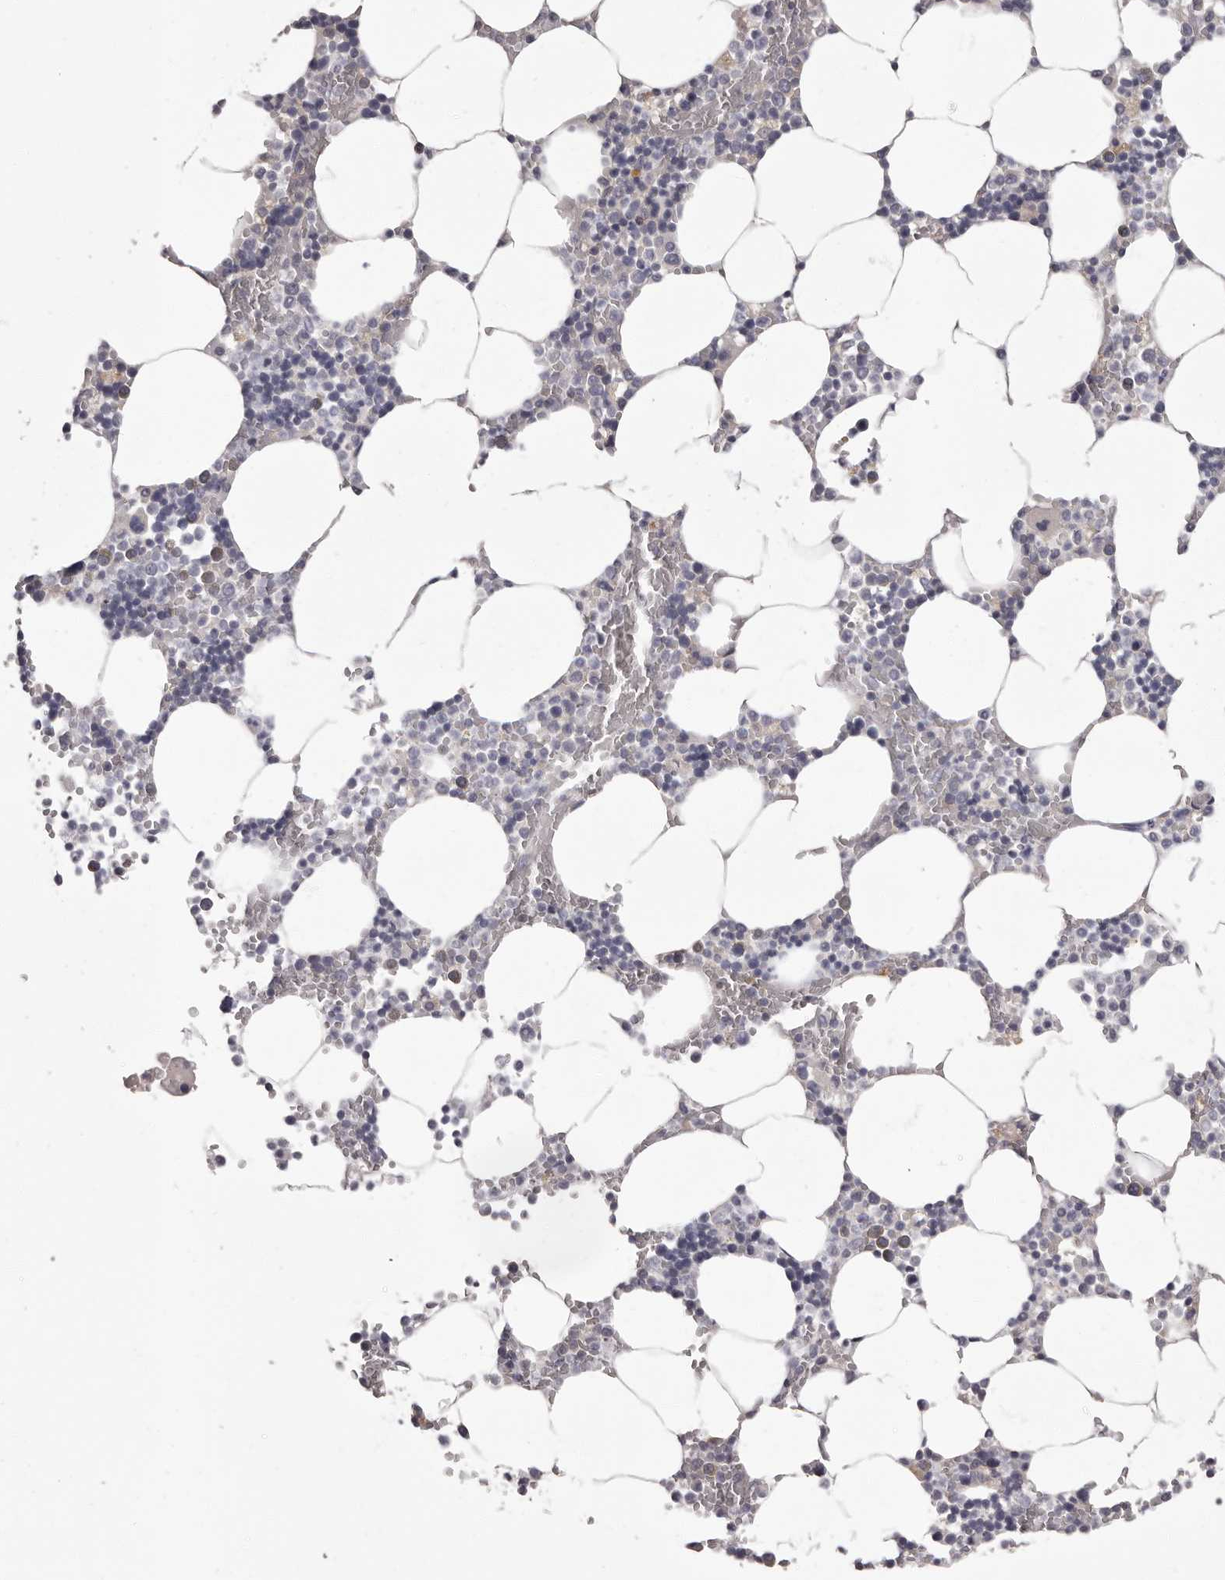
{"staining": {"intensity": "negative", "quantity": "none", "location": "none"}, "tissue": "bone marrow", "cell_type": "Hematopoietic cells", "image_type": "normal", "snomed": [{"axis": "morphology", "description": "Normal tissue, NOS"}, {"axis": "topography", "description": "Bone marrow"}], "caption": "Immunohistochemistry (IHC) photomicrograph of benign human bone marrow stained for a protein (brown), which displays no staining in hematopoietic cells.", "gene": "APEH", "patient": {"sex": "male", "age": 70}}